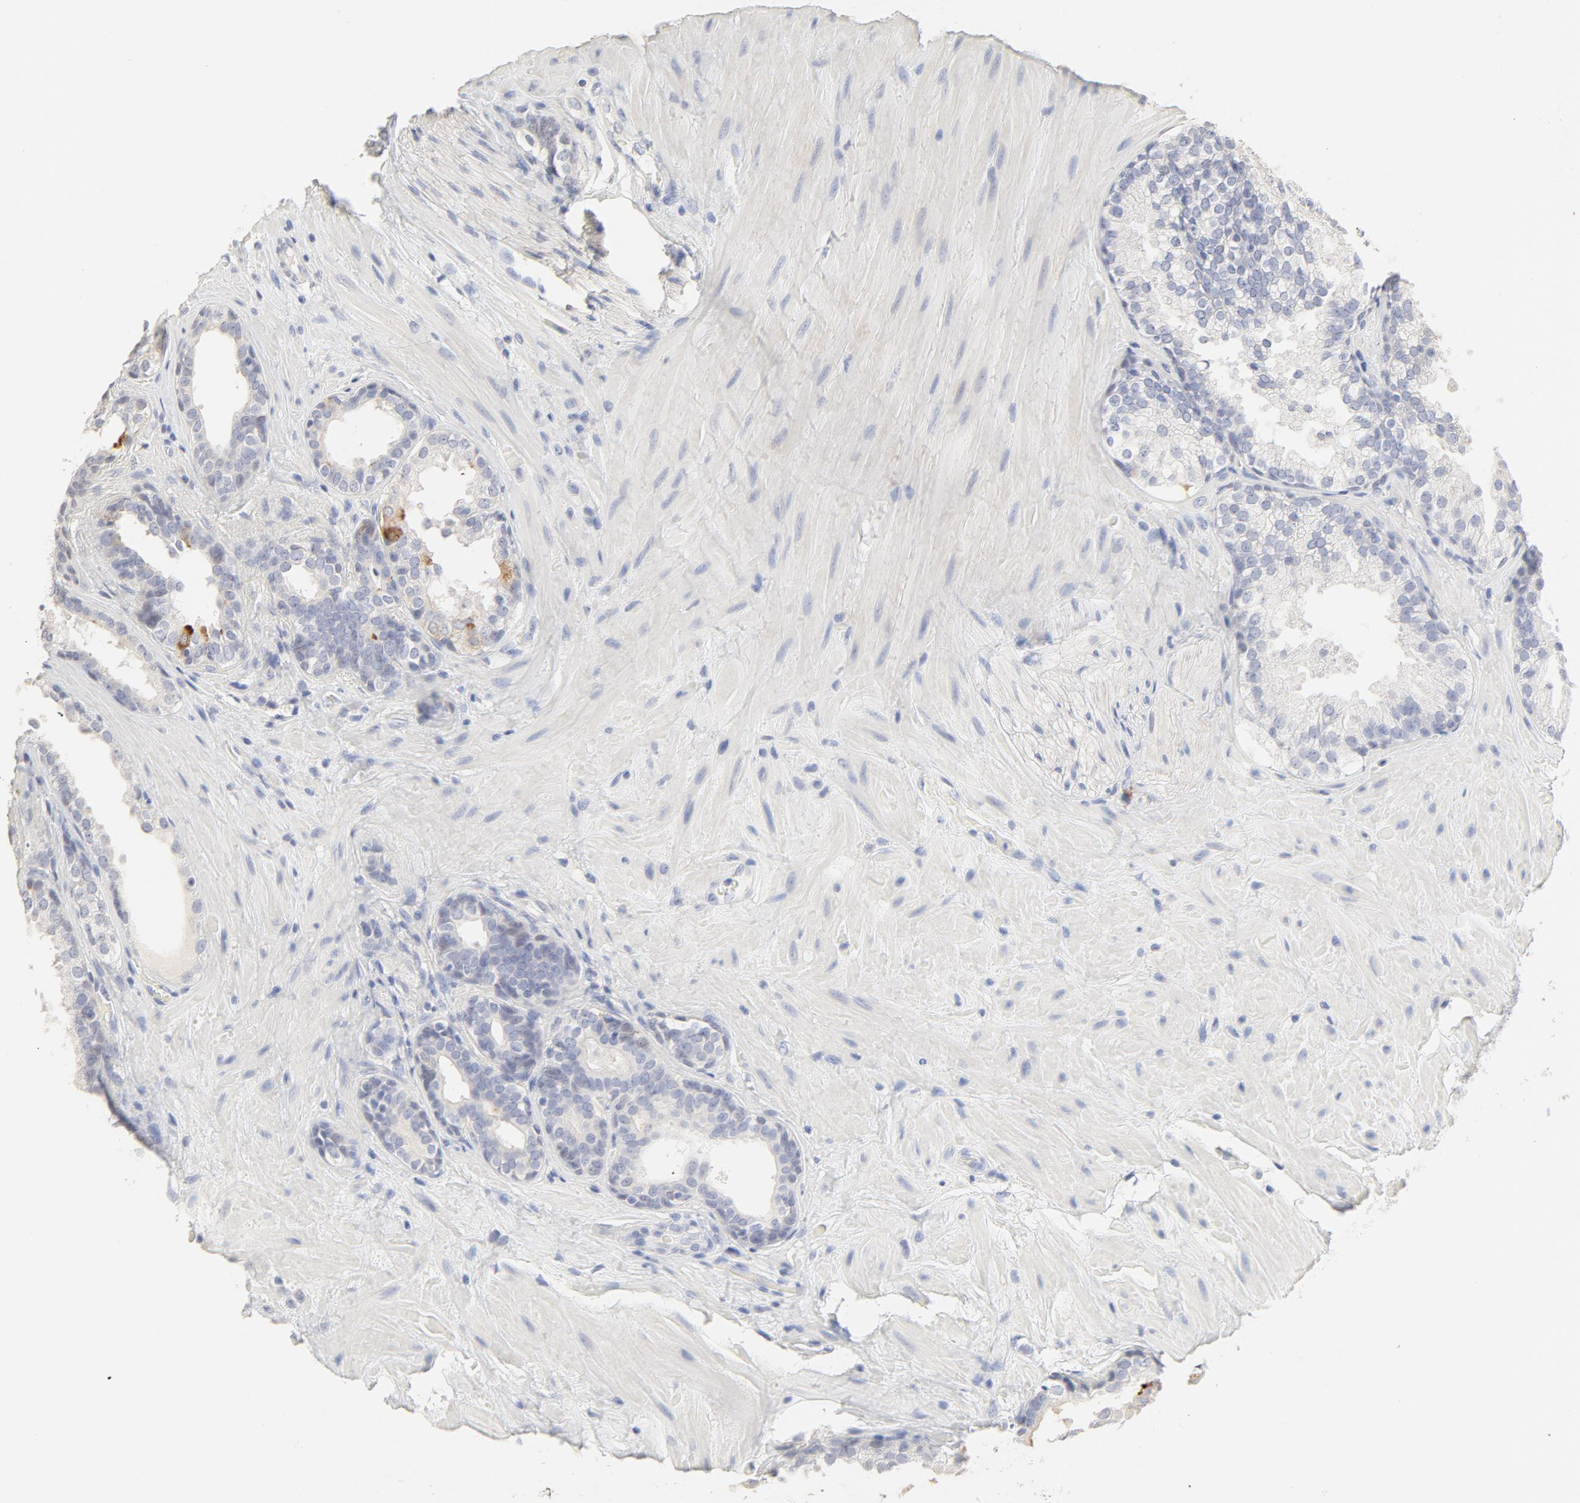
{"staining": {"intensity": "moderate", "quantity": "<25%", "location": "cytoplasmic/membranous"}, "tissue": "prostate cancer", "cell_type": "Tumor cells", "image_type": "cancer", "snomed": [{"axis": "morphology", "description": "Adenocarcinoma, High grade"}, {"axis": "topography", "description": "Prostate"}], "caption": "Immunohistochemistry (IHC) of prostate high-grade adenocarcinoma displays low levels of moderate cytoplasmic/membranous positivity in about <25% of tumor cells.", "gene": "FCGBP", "patient": {"sex": "male", "age": 70}}